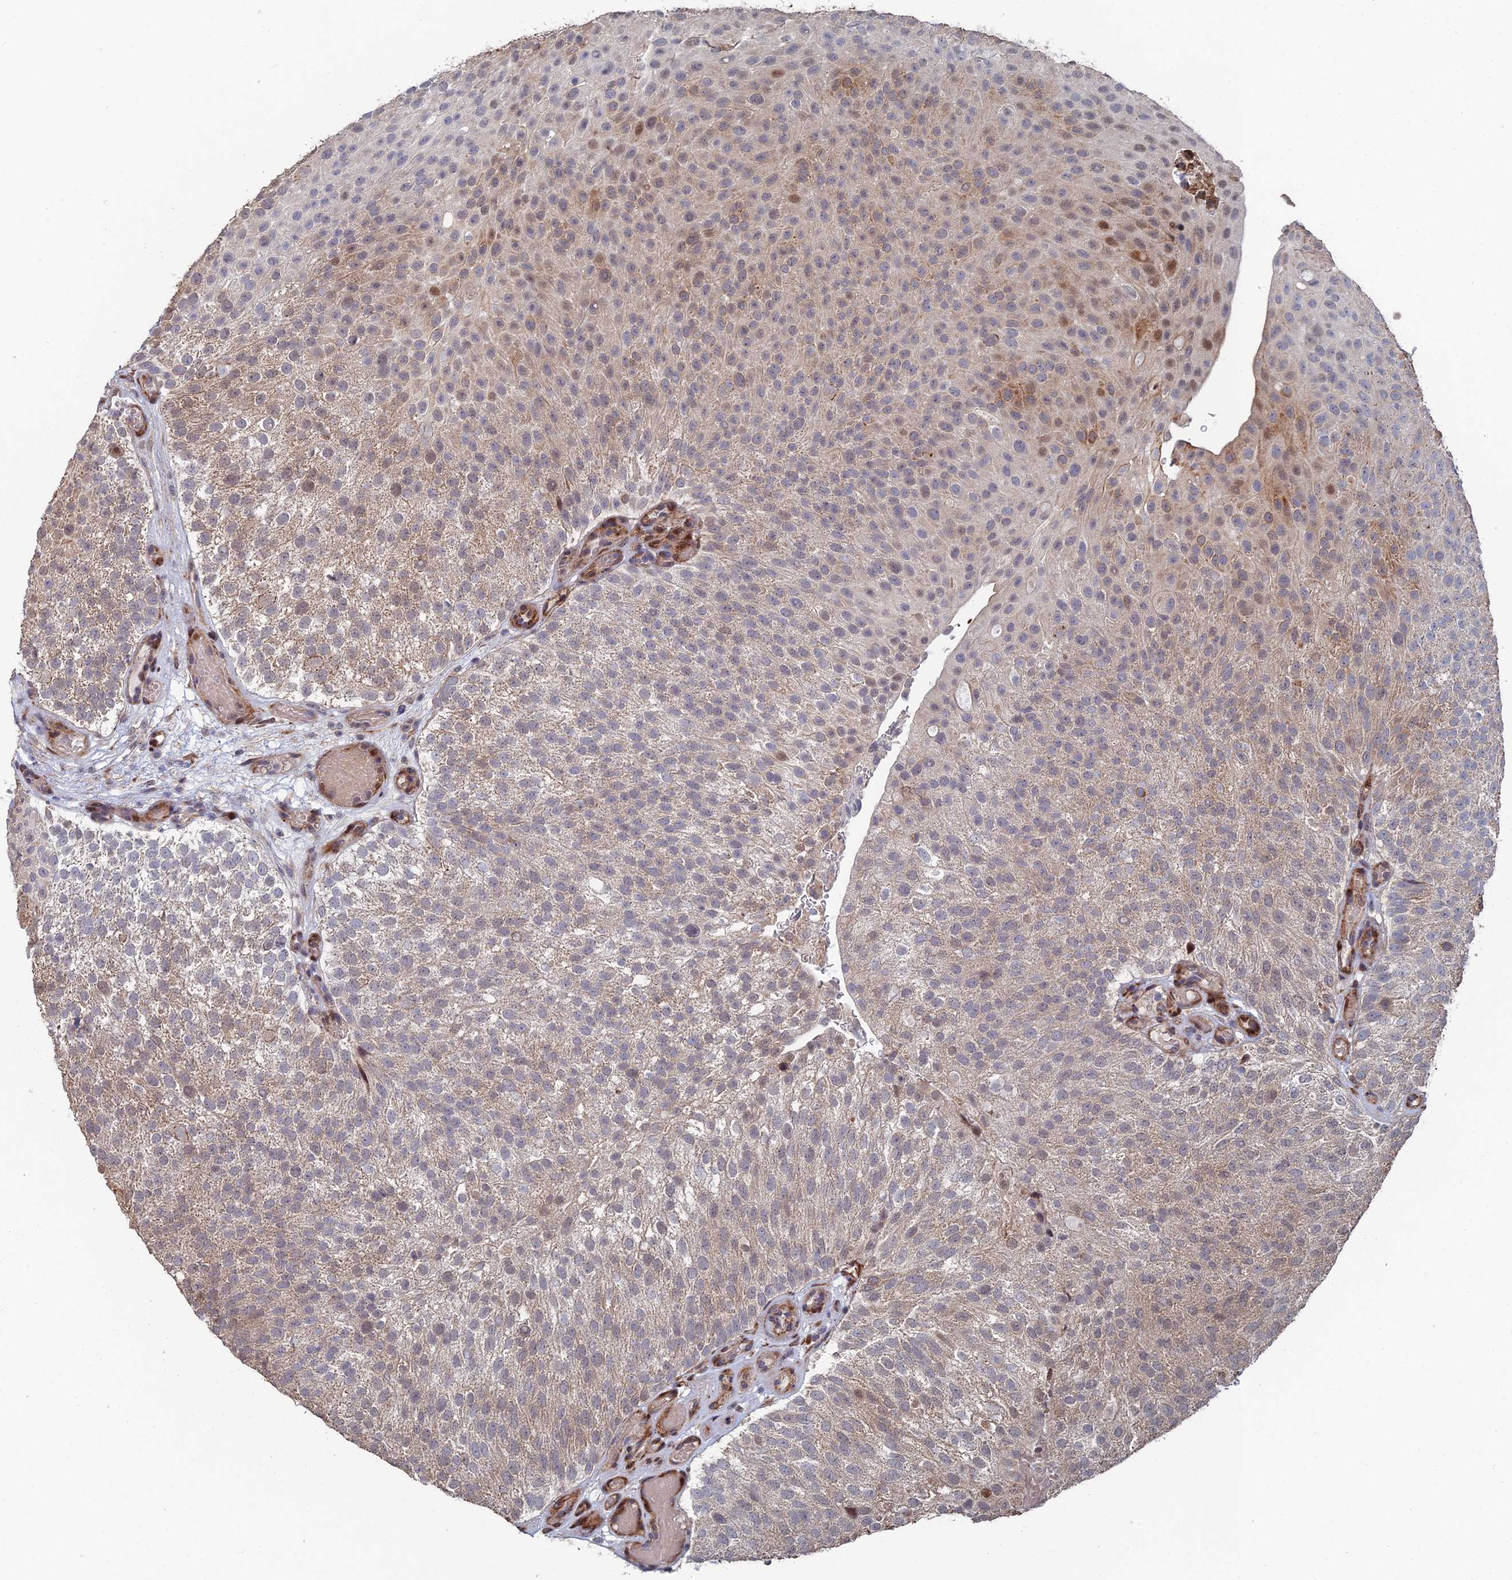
{"staining": {"intensity": "moderate", "quantity": "<25%", "location": "cytoplasmic/membranous,nuclear"}, "tissue": "urothelial cancer", "cell_type": "Tumor cells", "image_type": "cancer", "snomed": [{"axis": "morphology", "description": "Urothelial carcinoma, Low grade"}, {"axis": "topography", "description": "Urinary bladder"}], "caption": "Urothelial cancer tissue demonstrates moderate cytoplasmic/membranous and nuclear staining in approximately <25% of tumor cells", "gene": "GTF2IRD1", "patient": {"sex": "male", "age": 78}}